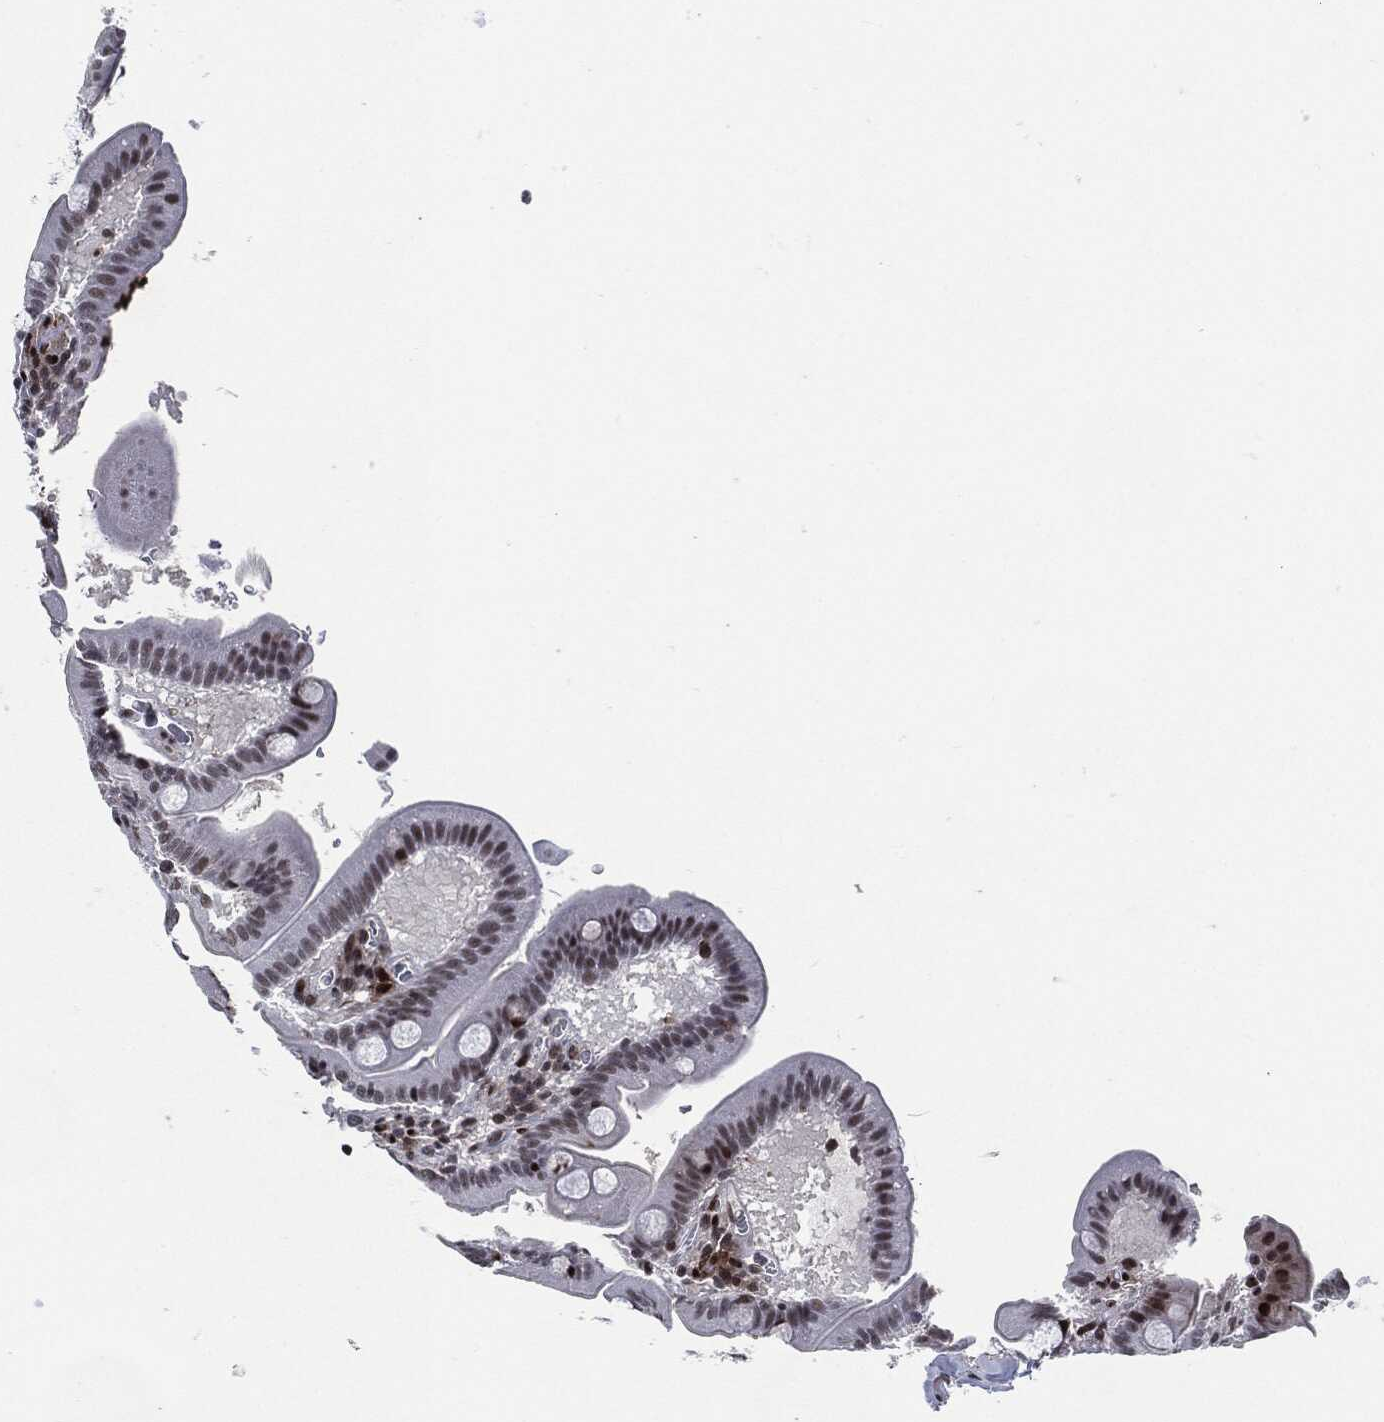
{"staining": {"intensity": "strong", "quantity": "<25%", "location": "cytoplasmic/membranous,nuclear"}, "tissue": "duodenum", "cell_type": "Glandular cells", "image_type": "normal", "snomed": [{"axis": "morphology", "description": "Normal tissue, NOS"}, {"axis": "topography", "description": "Duodenum"}], "caption": "Immunohistochemical staining of benign duodenum shows medium levels of strong cytoplasmic/membranous,nuclear expression in approximately <25% of glandular cells.", "gene": "AKT2", "patient": {"sex": "male", "age": 59}}